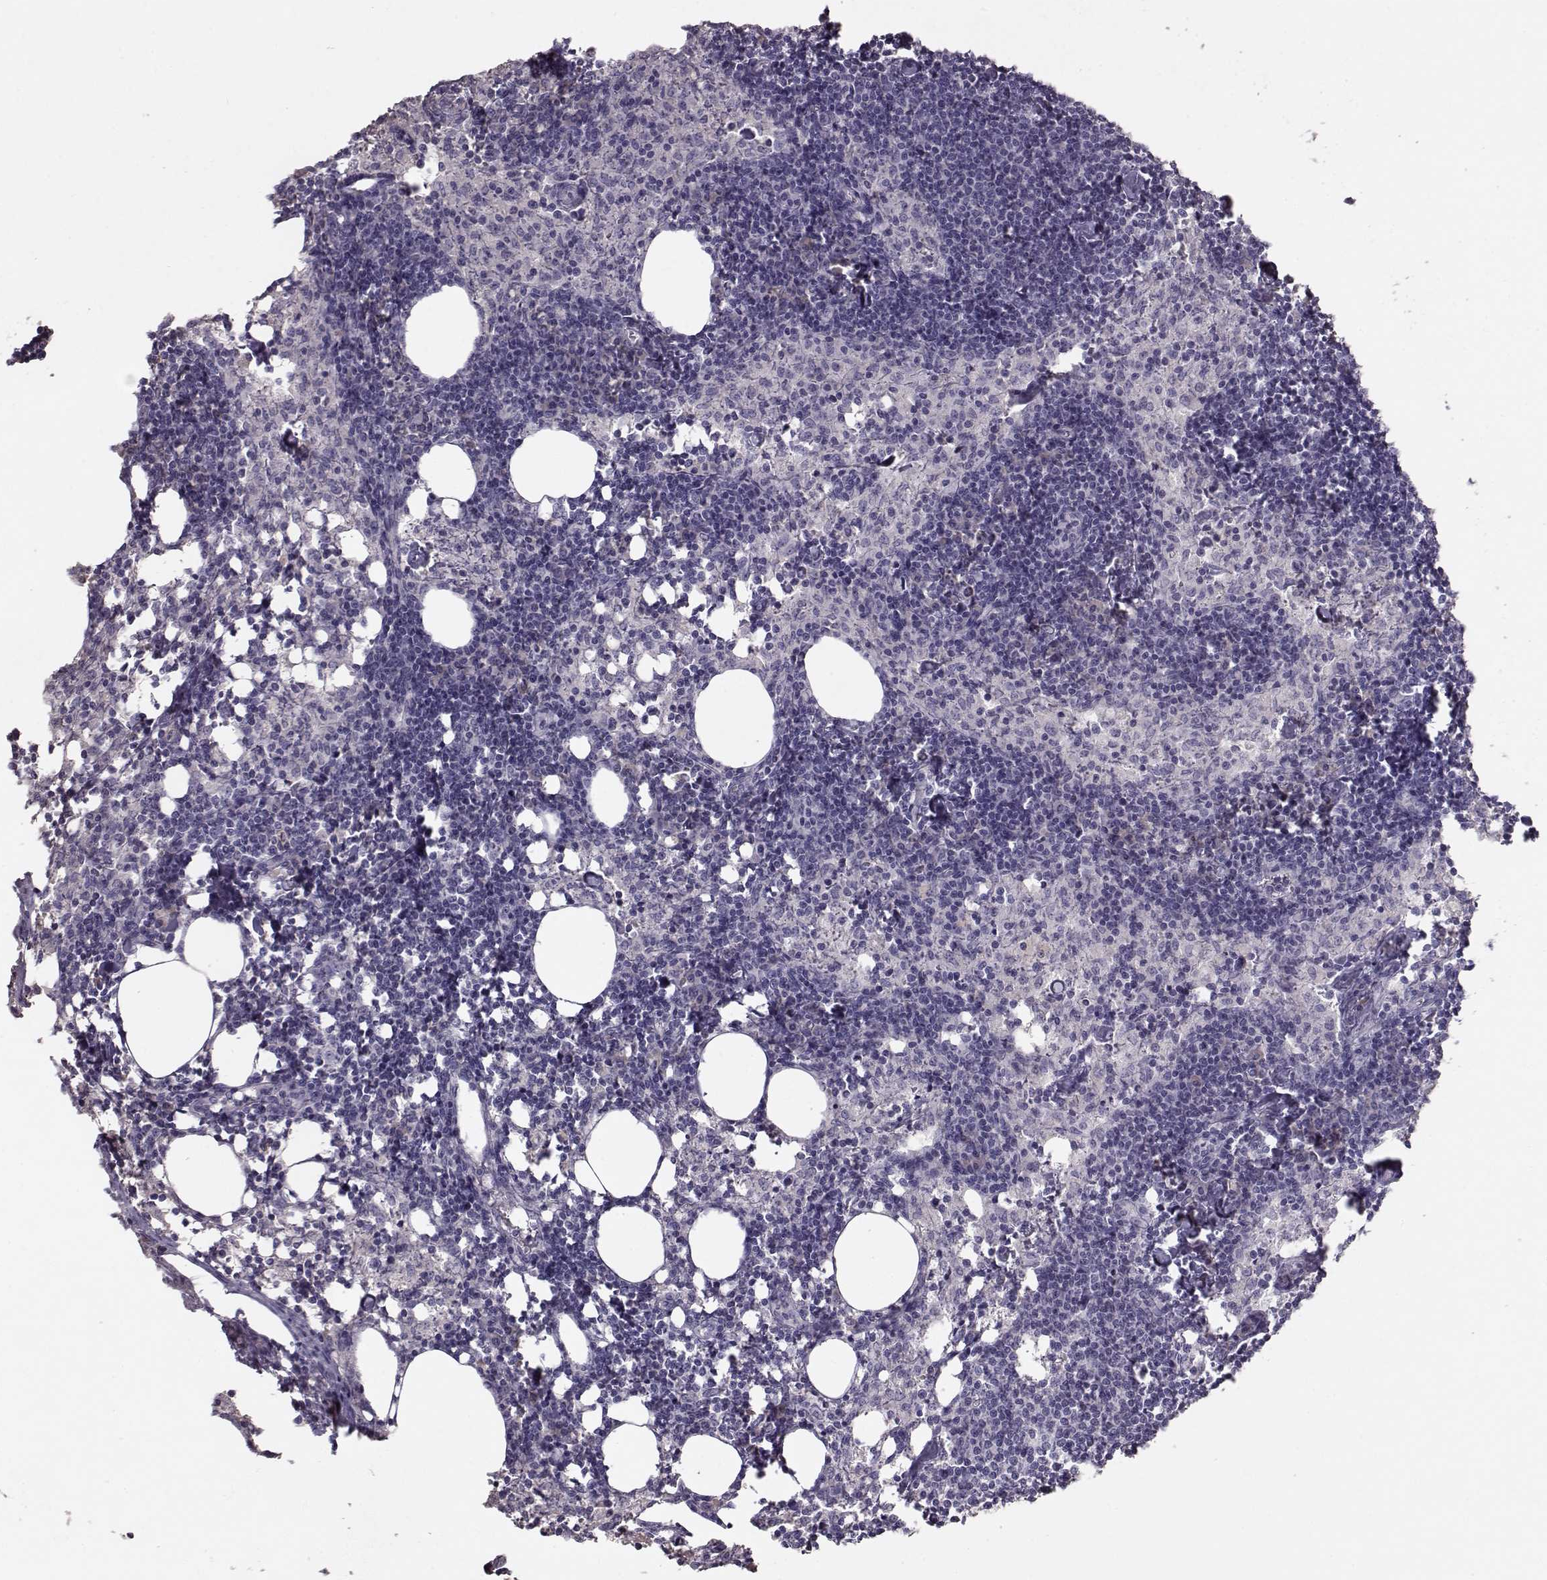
{"staining": {"intensity": "negative", "quantity": "none", "location": "none"}, "tissue": "lymph node", "cell_type": "Germinal center cells", "image_type": "normal", "snomed": [{"axis": "morphology", "description": "Normal tissue, NOS"}, {"axis": "topography", "description": "Lymph node"}], "caption": "Micrograph shows no protein expression in germinal center cells of unremarkable lymph node.", "gene": "PMCH", "patient": {"sex": "female", "age": 52}}